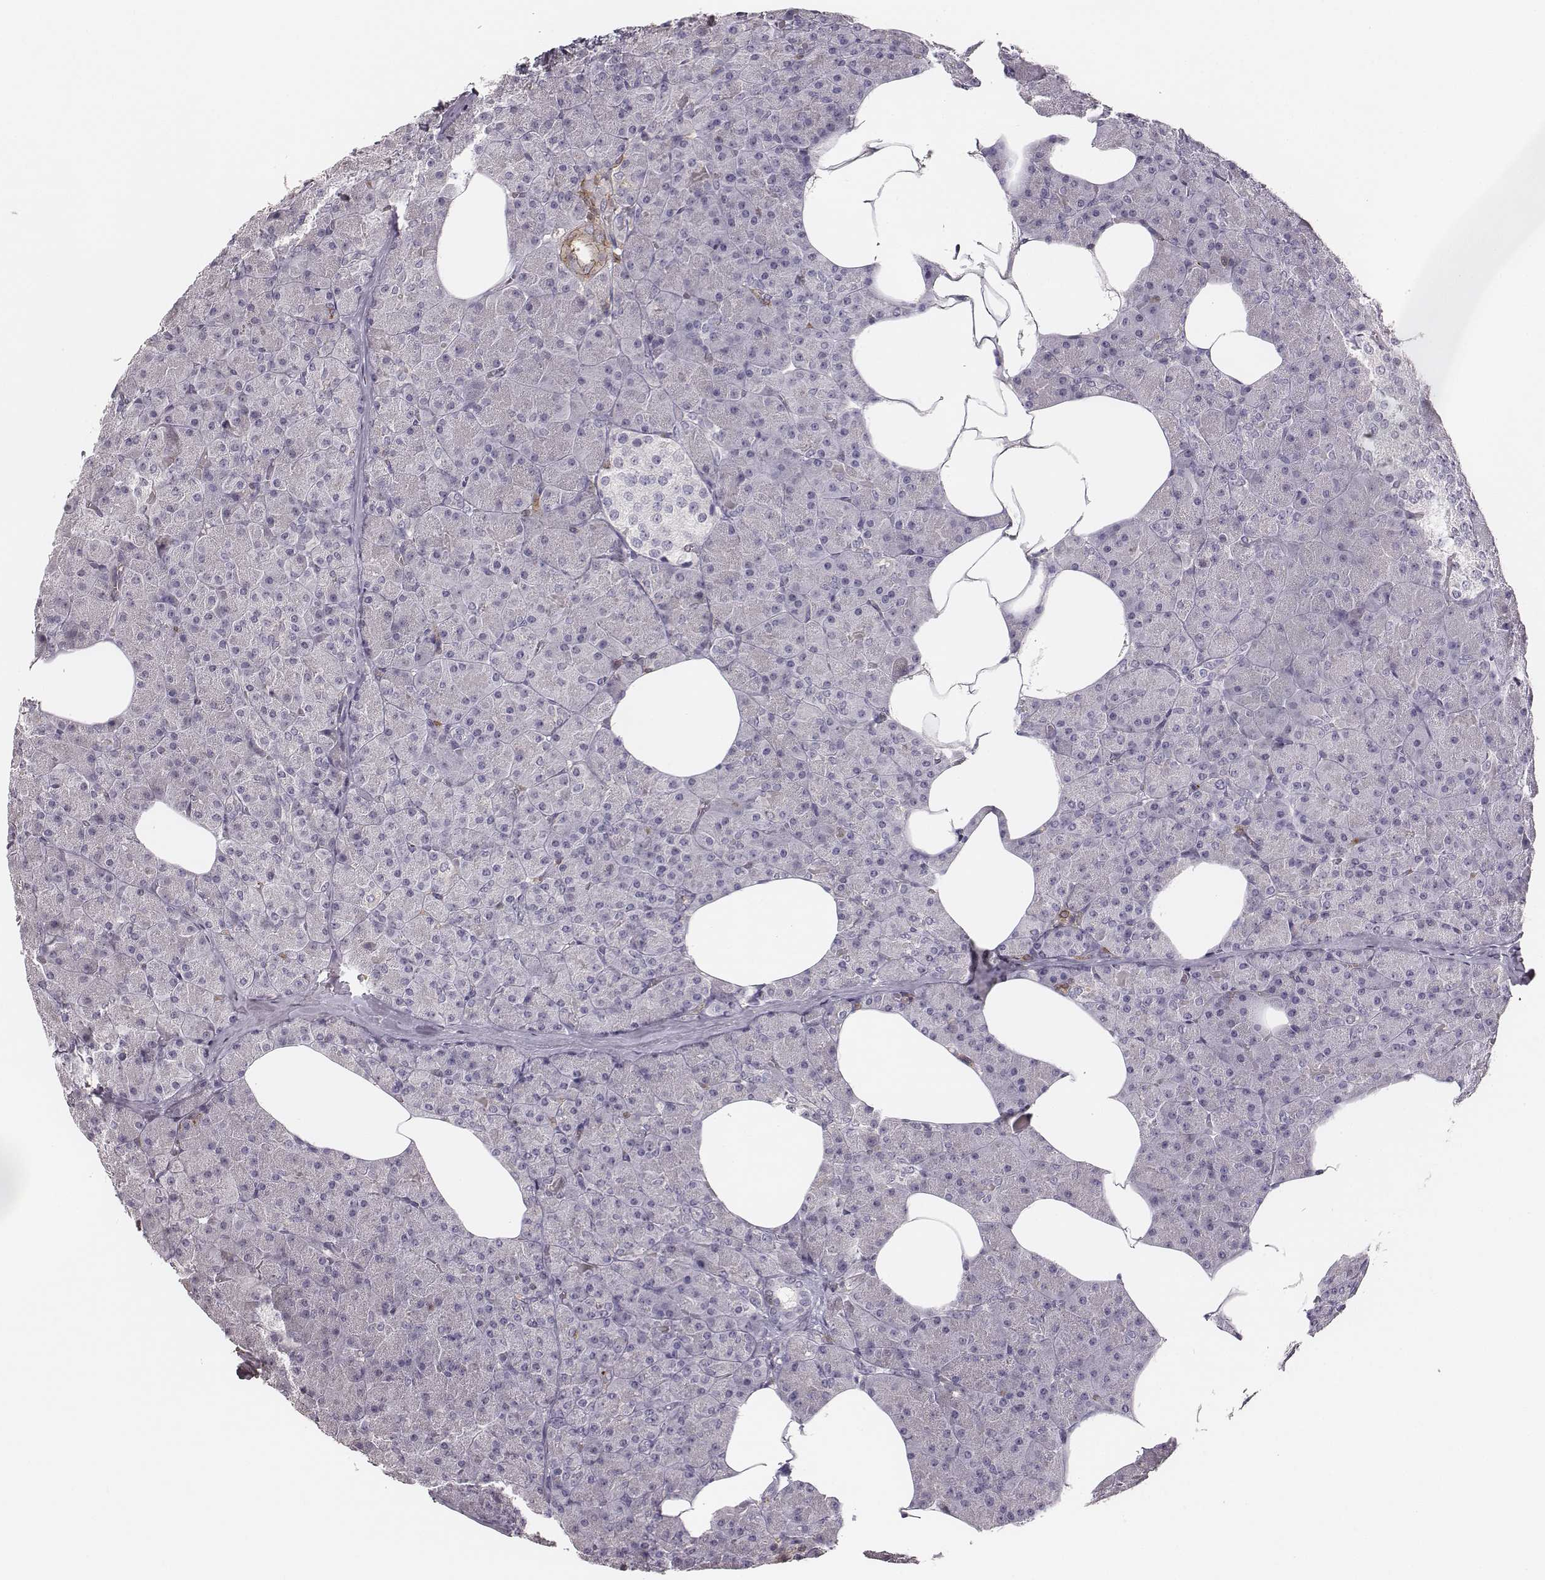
{"staining": {"intensity": "negative", "quantity": "none", "location": "none"}, "tissue": "pancreas", "cell_type": "Exocrine glandular cells", "image_type": "normal", "snomed": [{"axis": "morphology", "description": "Normal tissue, NOS"}, {"axis": "topography", "description": "Pancreas"}], "caption": "Image shows no significant protein staining in exocrine glandular cells of benign pancreas. The staining was performed using DAB (3,3'-diaminobenzidine) to visualize the protein expression in brown, while the nuclei were stained in blue with hematoxylin (Magnification: 20x).", "gene": "ZYX", "patient": {"sex": "female", "age": 45}}